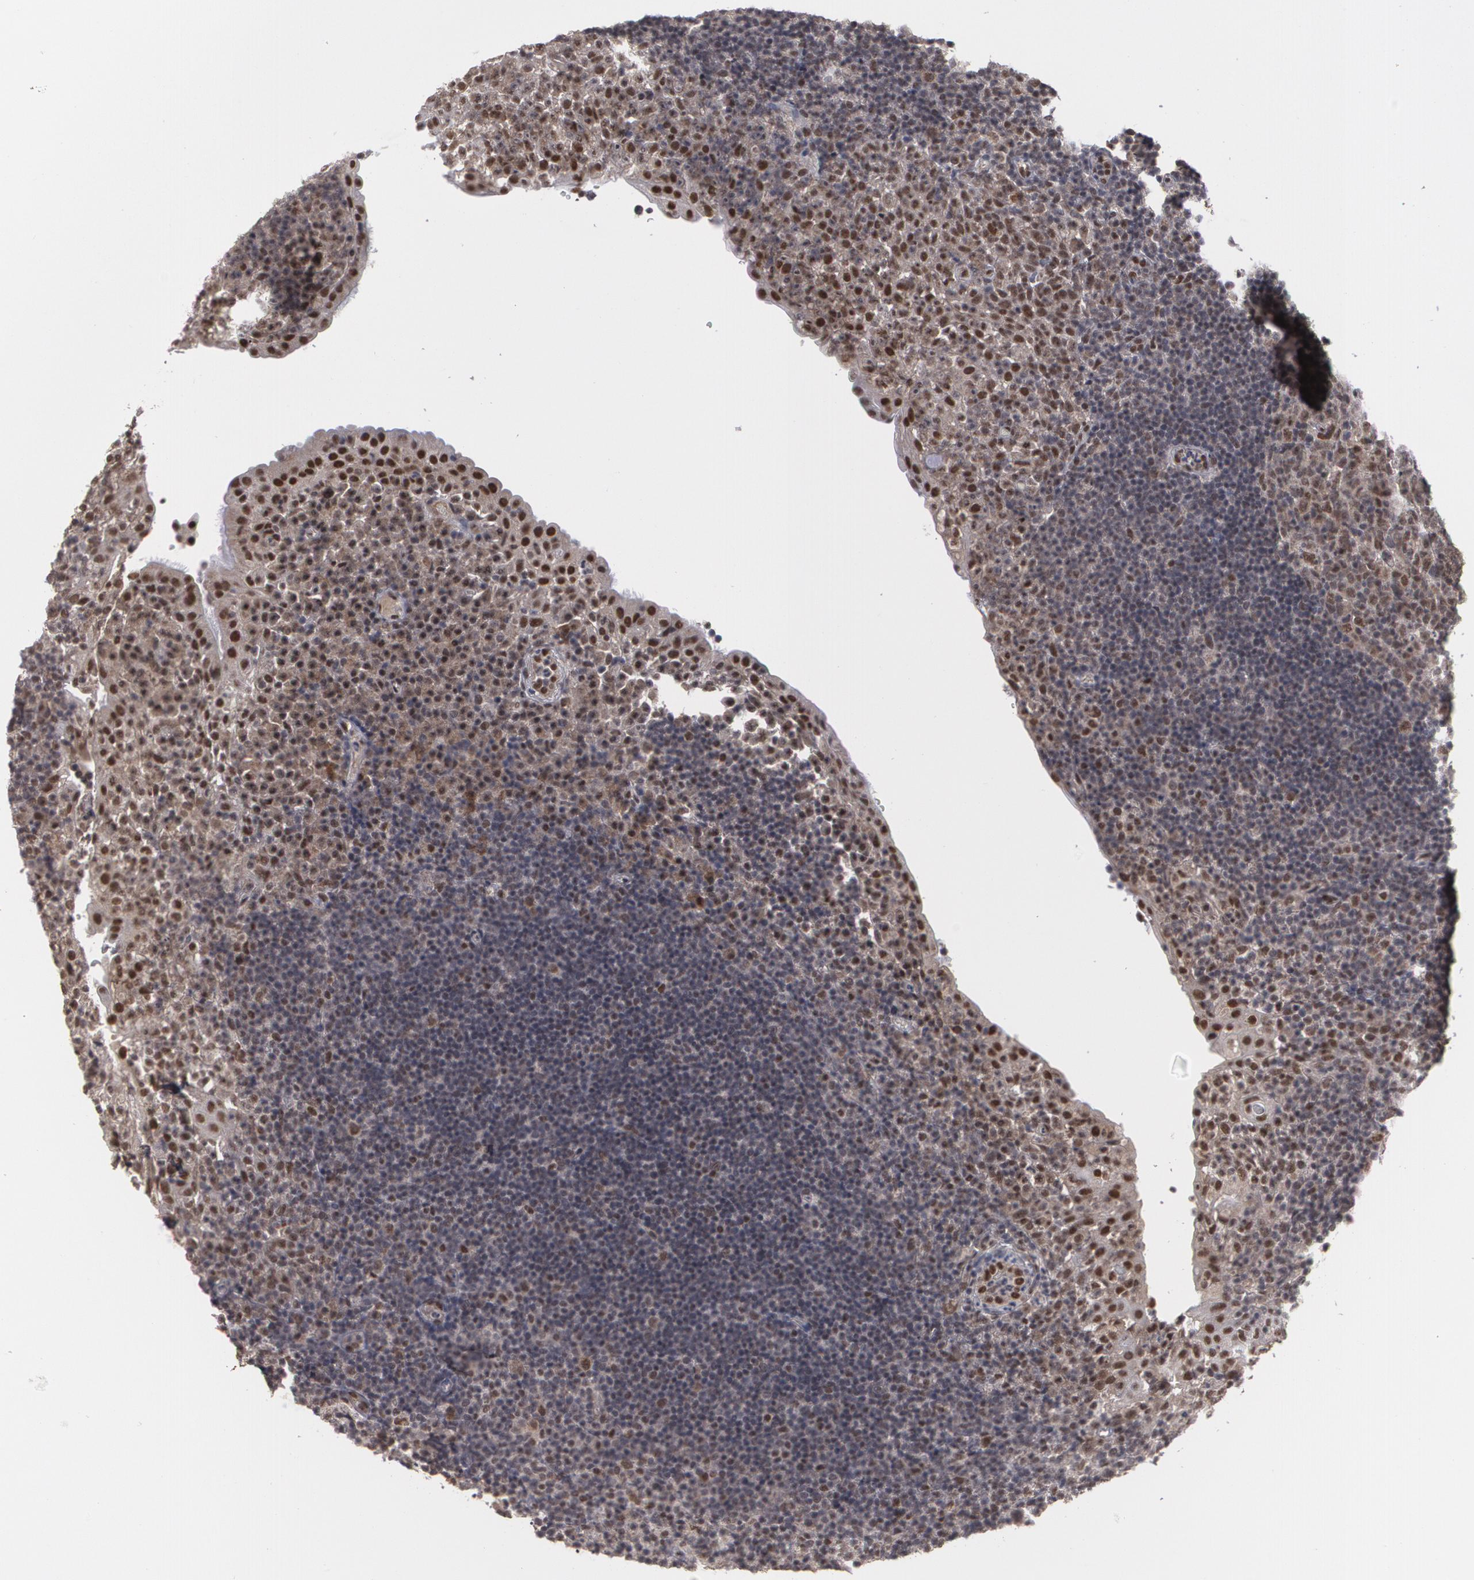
{"staining": {"intensity": "moderate", "quantity": ">75%", "location": "nuclear"}, "tissue": "tonsil", "cell_type": "Germinal center cells", "image_type": "normal", "snomed": [{"axis": "morphology", "description": "Normal tissue, NOS"}, {"axis": "topography", "description": "Tonsil"}], "caption": "Immunohistochemistry image of unremarkable tonsil: human tonsil stained using immunohistochemistry reveals medium levels of moderate protein expression localized specifically in the nuclear of germinal center cells, appearing as a nuclear brown color.", "gene": "INTS6L", "patient": {"sex": "female", "age": 40}}